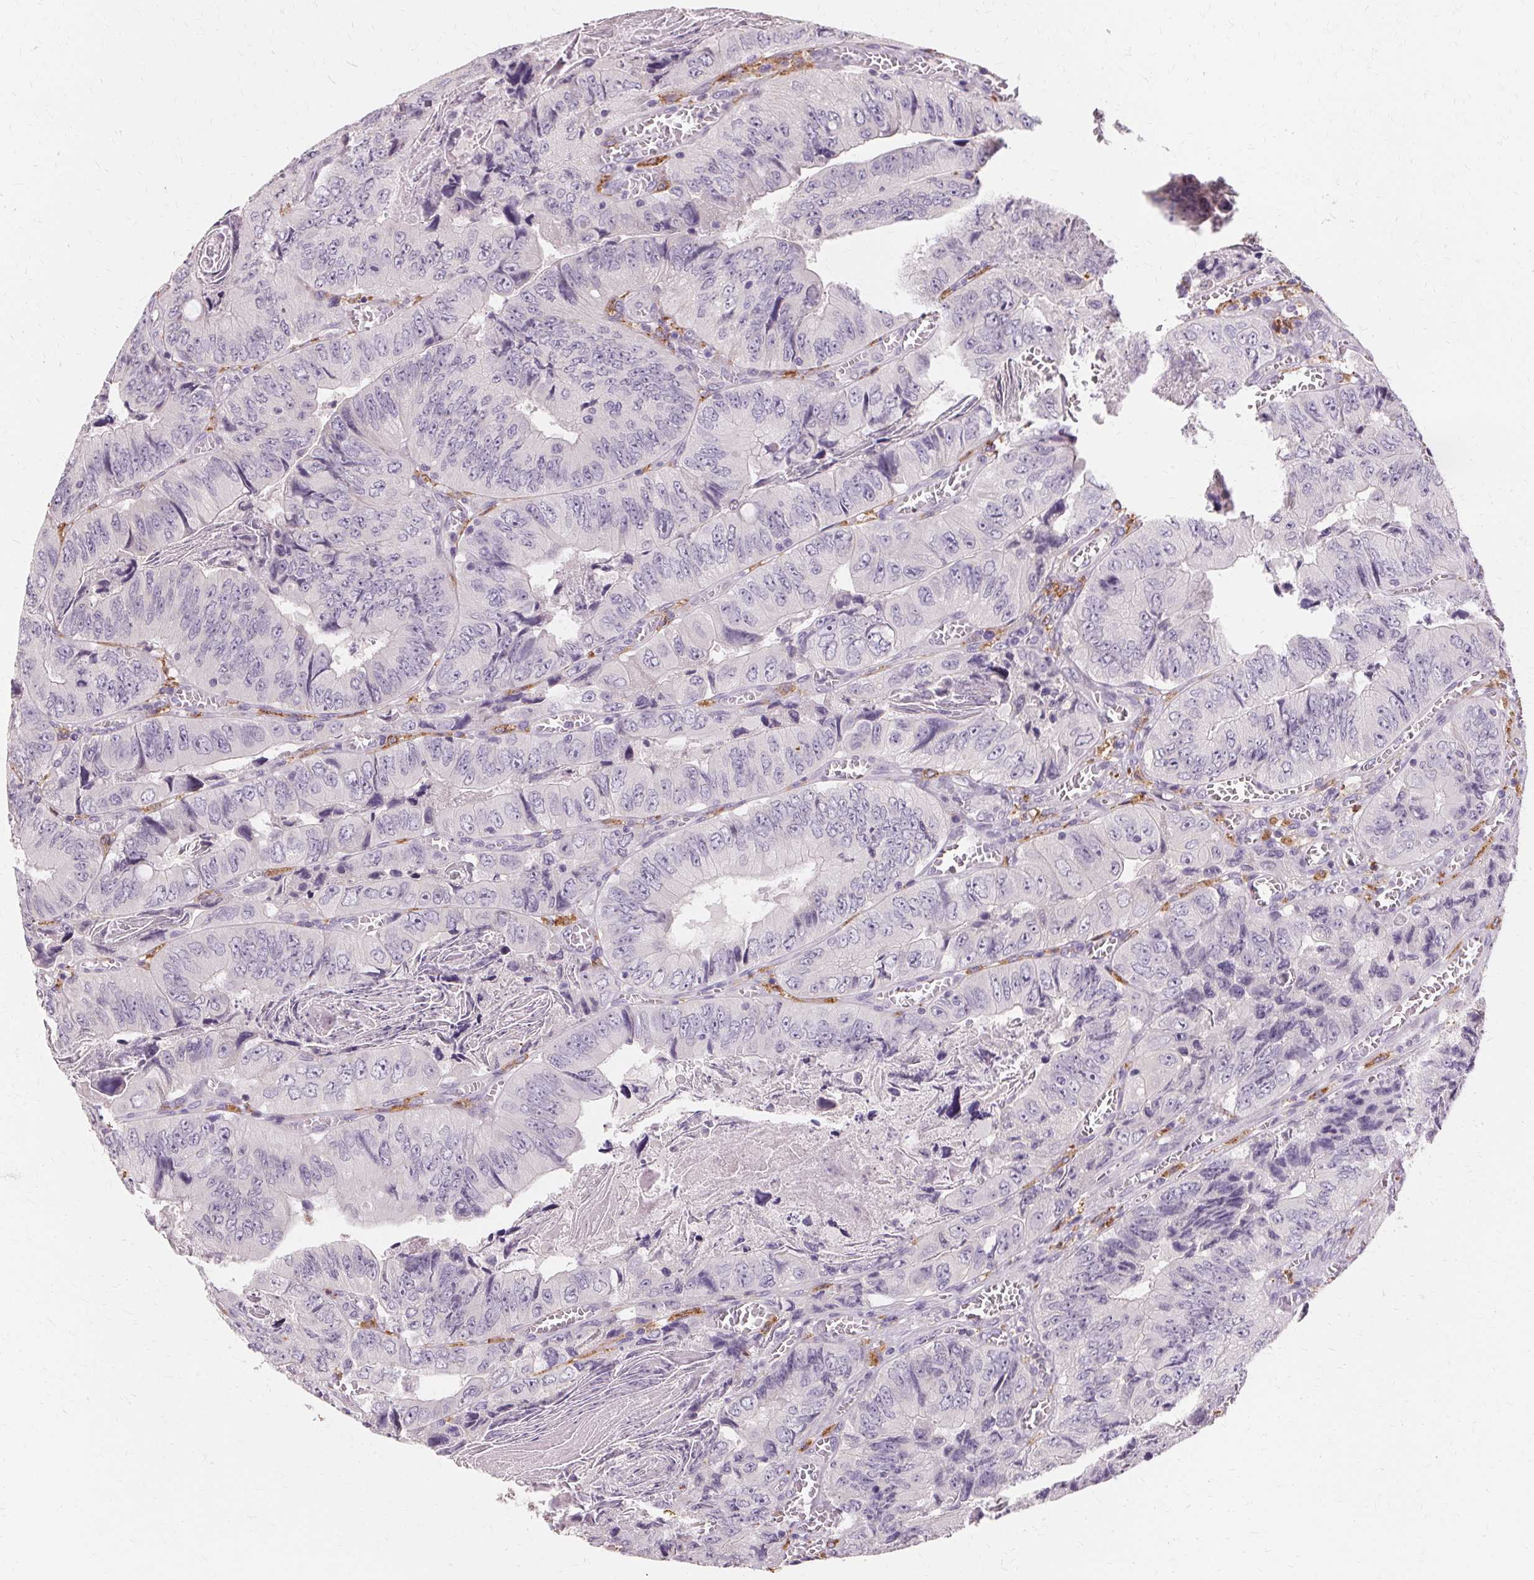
{"staining": {"intensity": "negative", "quantity": "none", "location": "none"}, "tissue": "colorectal cancer", "cell_type": "Tumor cells", "image_type": "cancer", "snomed": [{"axis": "morphology", "description": "Adenocarcinoma, NOS"}, {"axis": "topography", "description": "Colon"}], "caption": "An image of colorectal cancer stained for a protein demonstrates no brown staining in tumor cells.", "gene": "IFNGR1", "patient": {"sex": "female", "age": 84}}